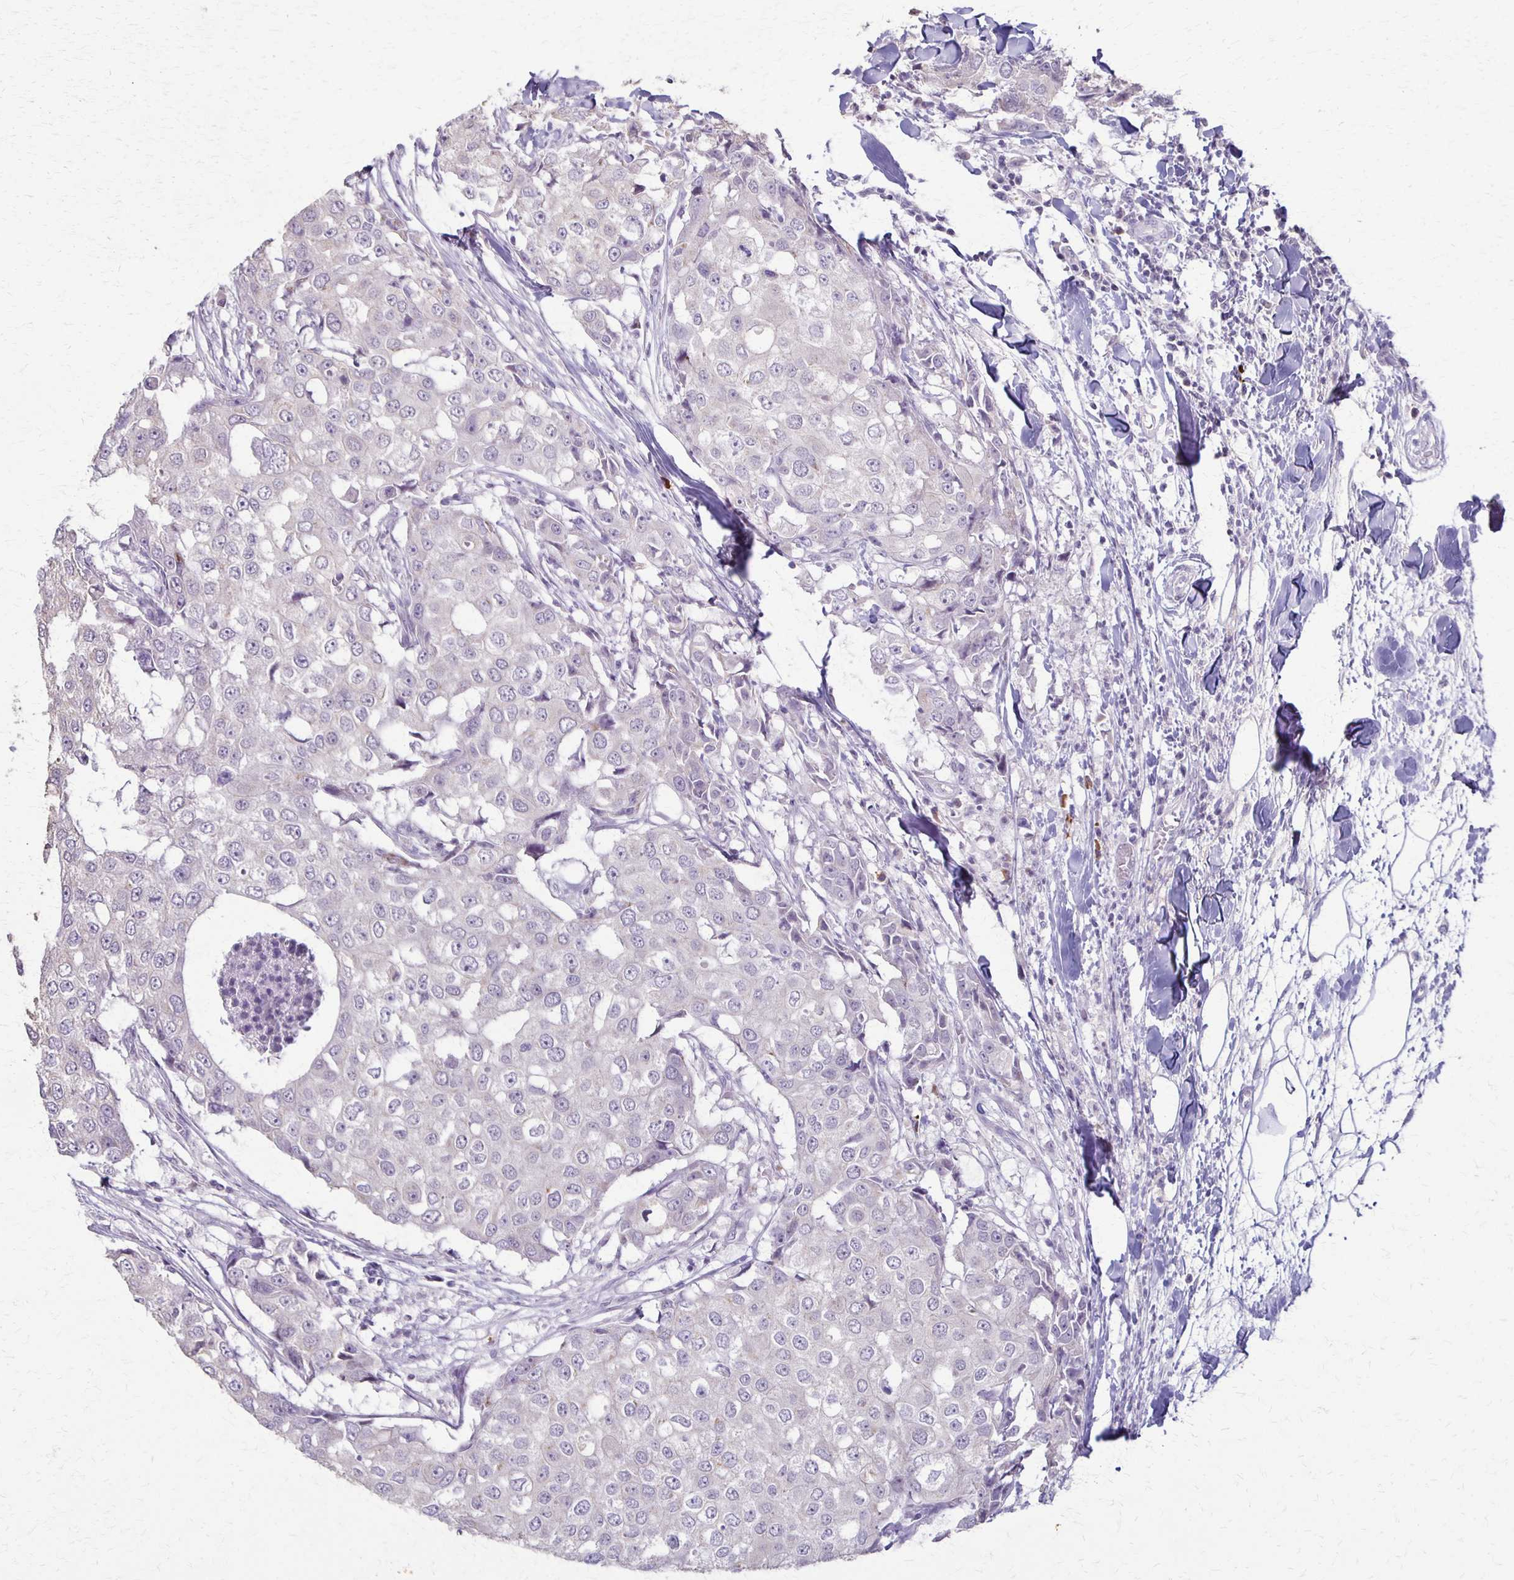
{"staining": {"intensity": "negative", "quantity": "none", "location": "none"}, "tissue": "breast cancer", "cell_type": "Tumor cells", "image_type": "cancer", "snomed": [{"axis": "morphology", "description": "Duct carcinoma"}, {"axis": "topography", "description": "Breast"}], "caption": "Breast cancer was stained to show a protein in brown. There is no significant expression in tumor cells.", "gene": "SLC35E2B", "patient": {"sex": "female", "age": 27}}